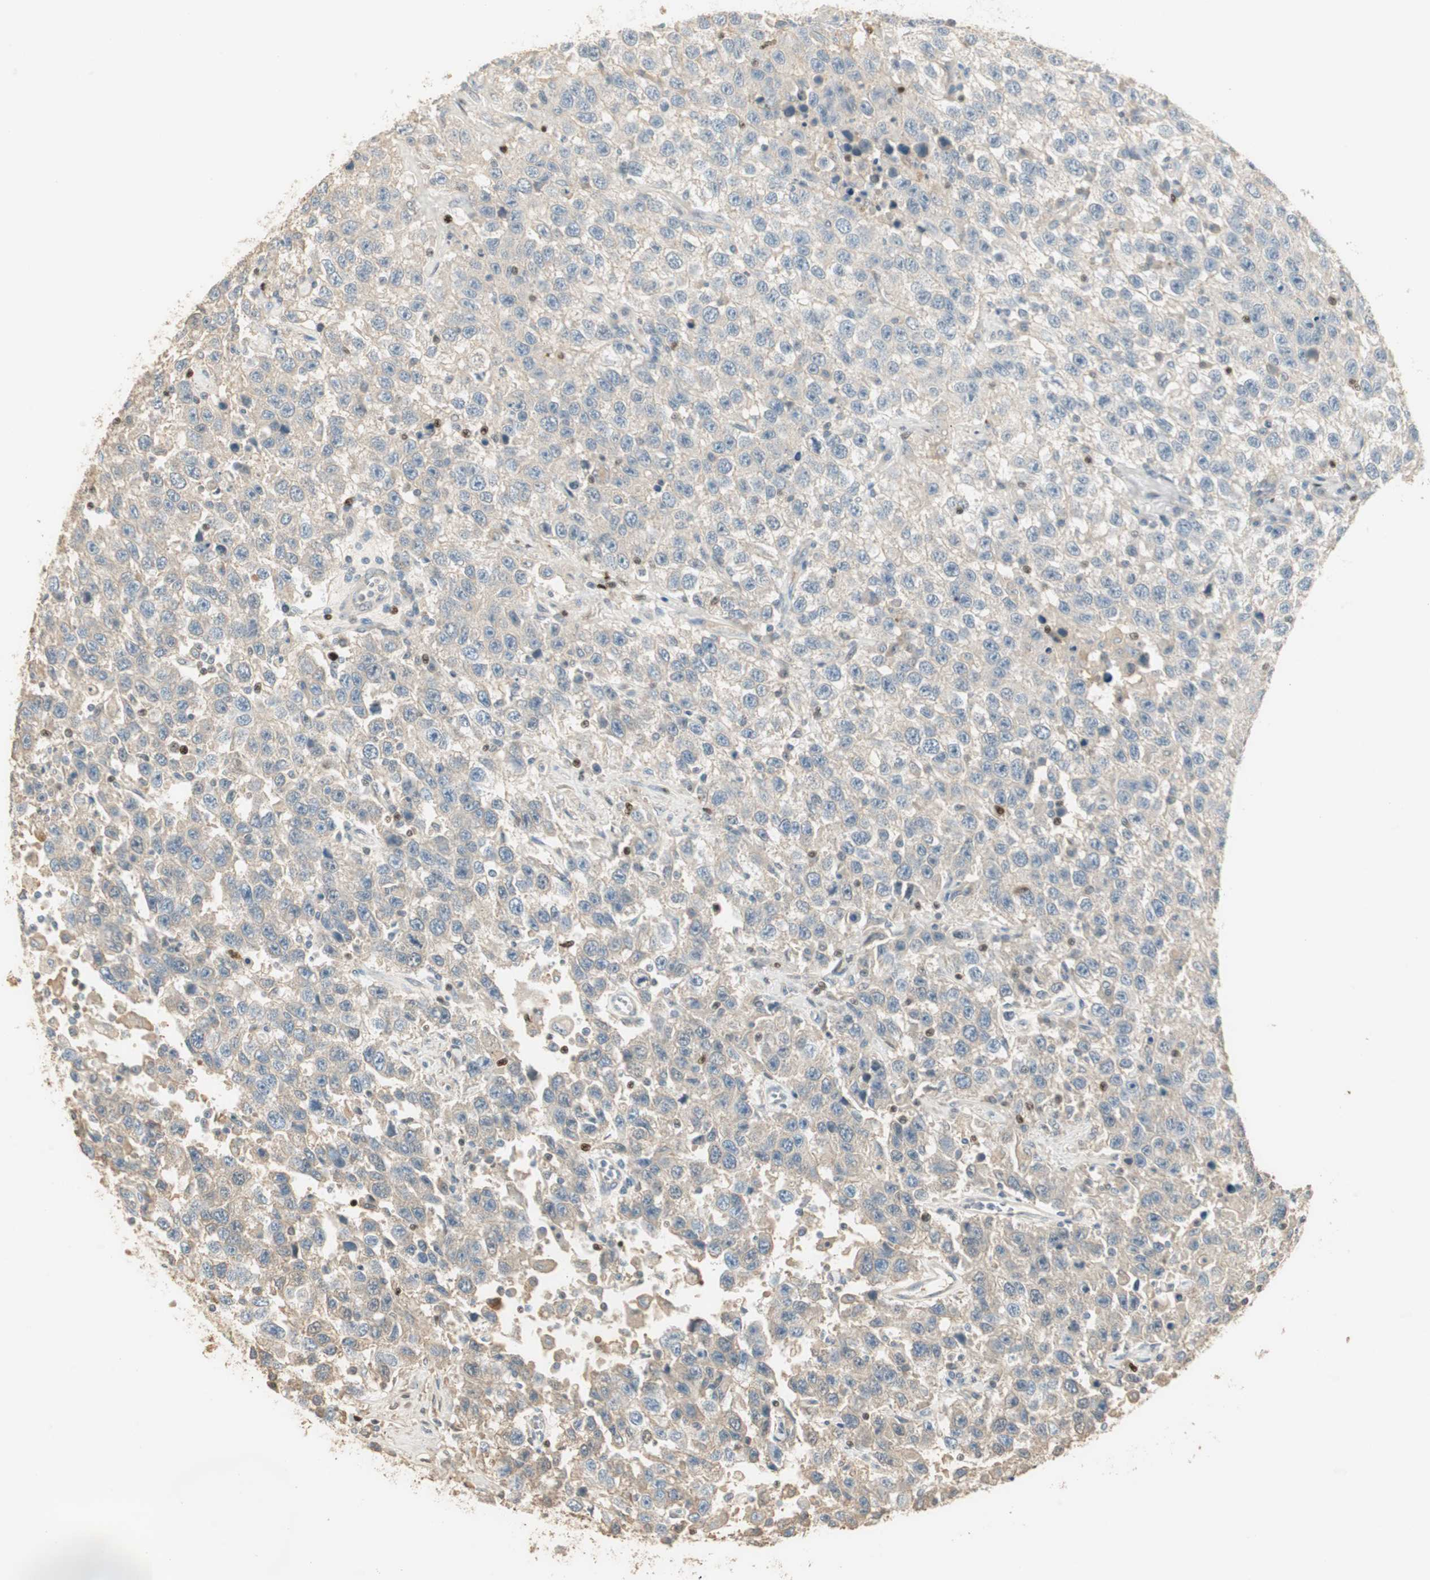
{"staining": {"intensity": "weak", "quantity": "<25%", "location": "cytoplasmic/membranous"}, "tissue": "testis cancer", "cell_type": "Tumor cells", "image_type": "cancer", "snomed": [{"axis": "morphology", "description": "Seminoma, NOS"}, {"axis": "topography", "description": "Testis"}], "caption": "This is a photomicrograph of immunohistochemistry (IHC) staining of testis cancer, which shows no expression in tumor cells.", "gene": "RUNX2", "patient": {"sex": "male", "age": 41}}